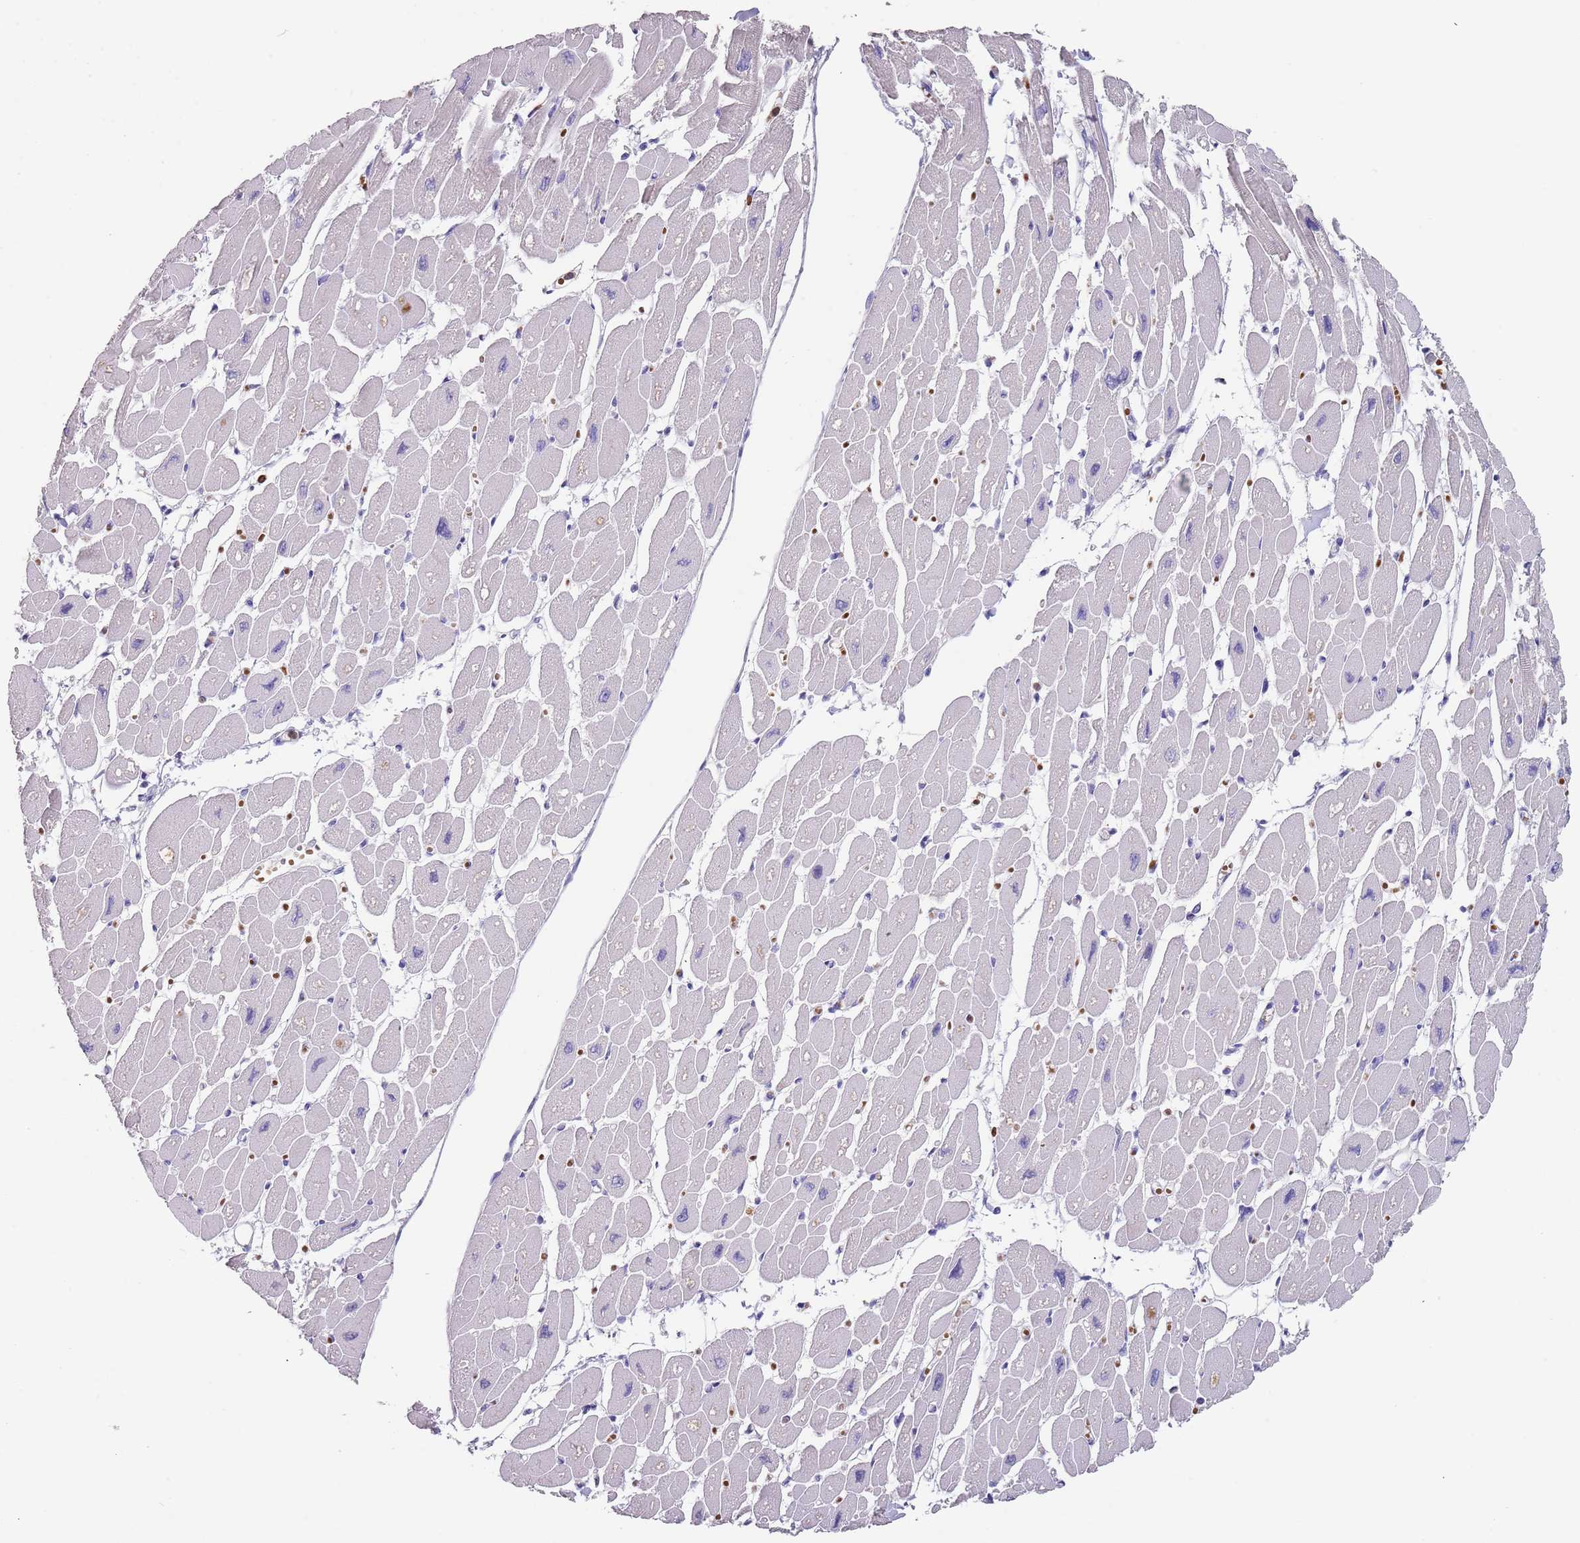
{"staining": {"intensity": "negative", "quantity": "none", "location": "none"}, "tissue": "heart muscle", "cell_type": "Cardiomyocytes", "image_type": "normal", "snomed": [{"axis": "morphology", "description": "Normal tissue, NOS"}, {"axis": "topography", "description": "Heart"}], "caption": "Human heart muscle stained for a protein using IHC shows no positivity in cardiomyocytes.", "gene": "TMEM251", "patient": {"sex": "female", "age": 54}}